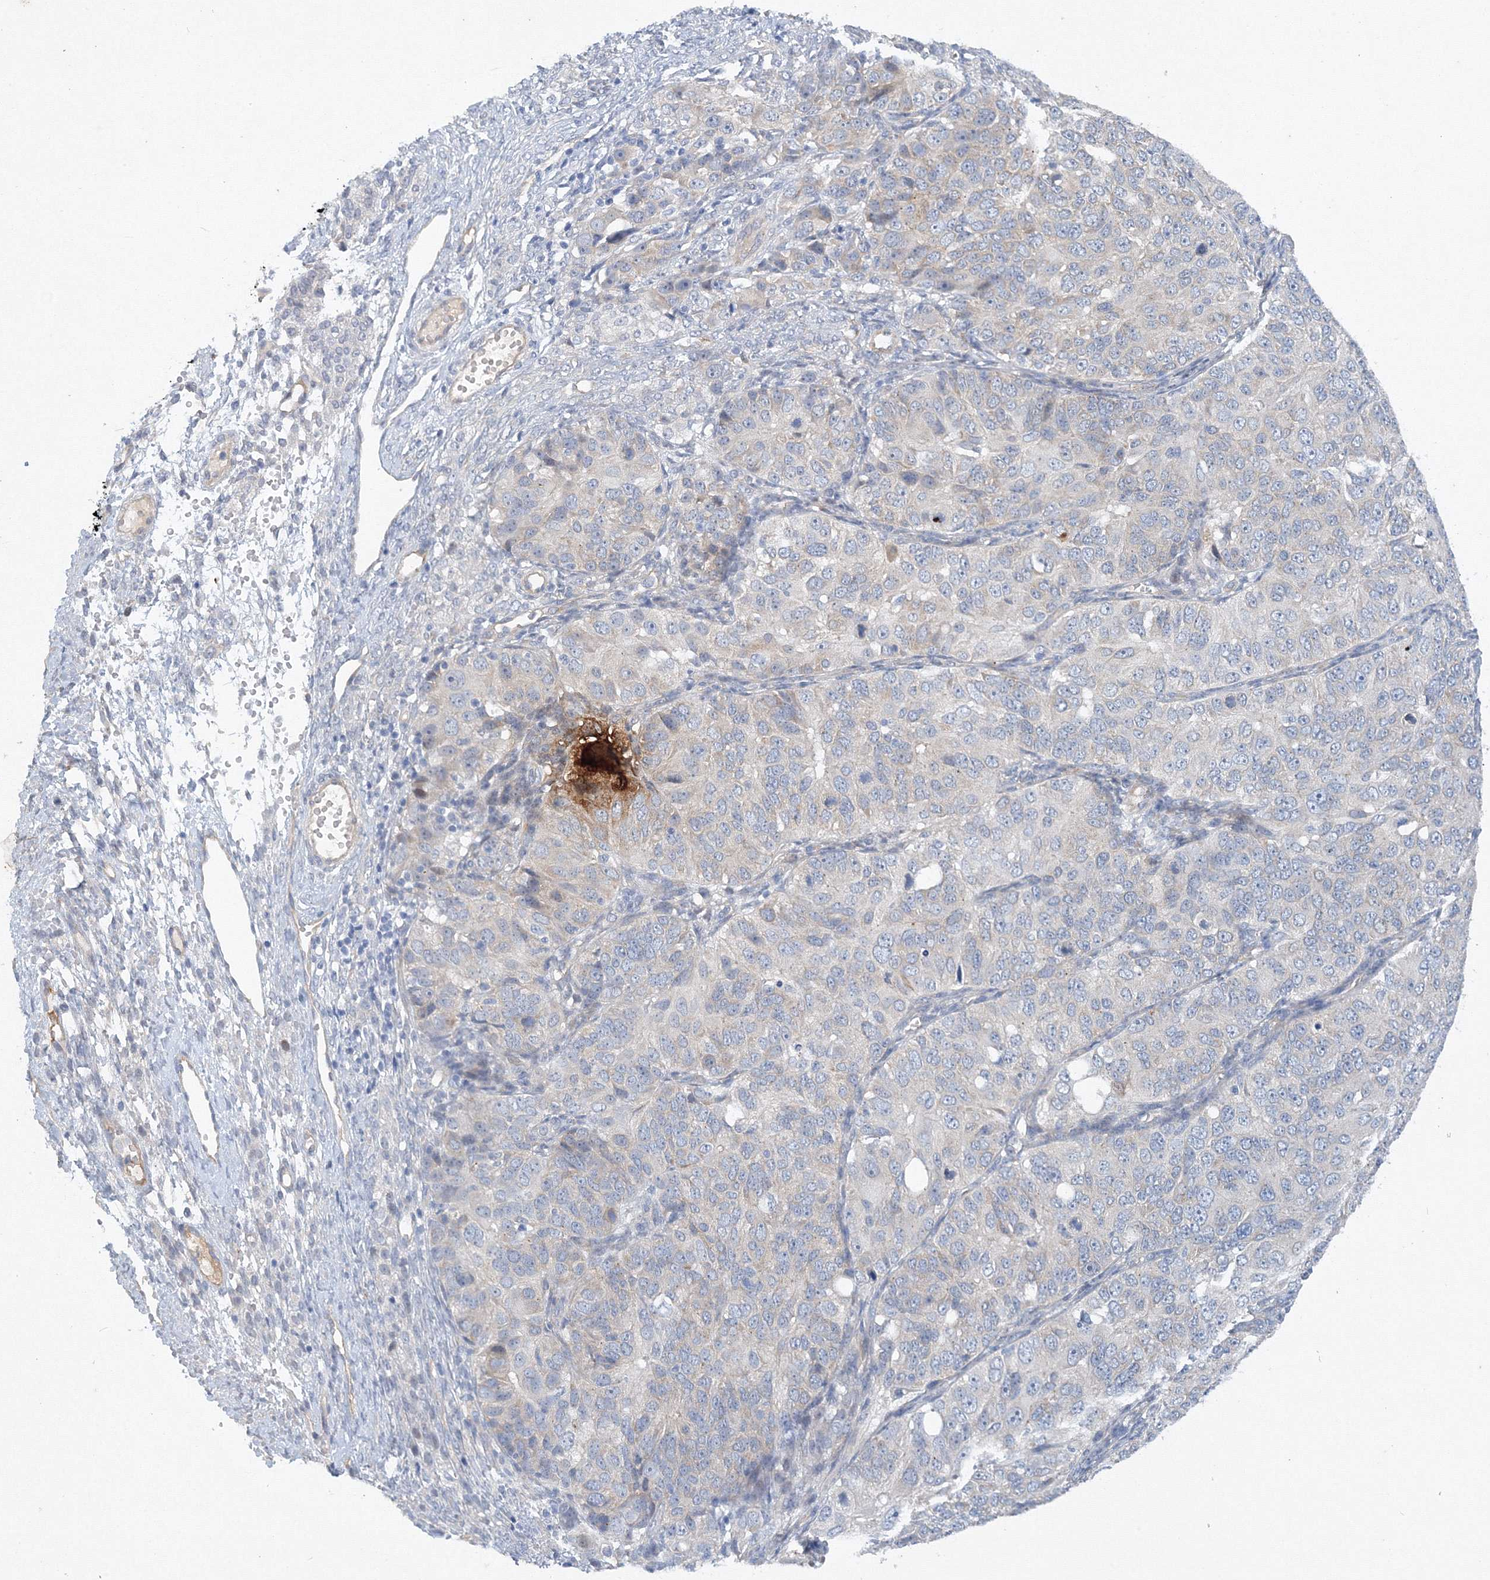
{"staining": {"intensity": "negative", "quantity": "none", "location": "none"}, "tissue": "ovarian cancer", "cell_type": "Tumor cells", "image_type": "cancer", "snomed": [{"axis": "morphology", "description": "Carcinoma, endometroid"}, {"axis": "topography", "description": "Ovary"}], "caption": "Ovarian cancer was stained to show a protein in brown. There is no significant expression in tumor cells.", "gene": "TANC1", "patient": {"sex": "female", "age": 51}}